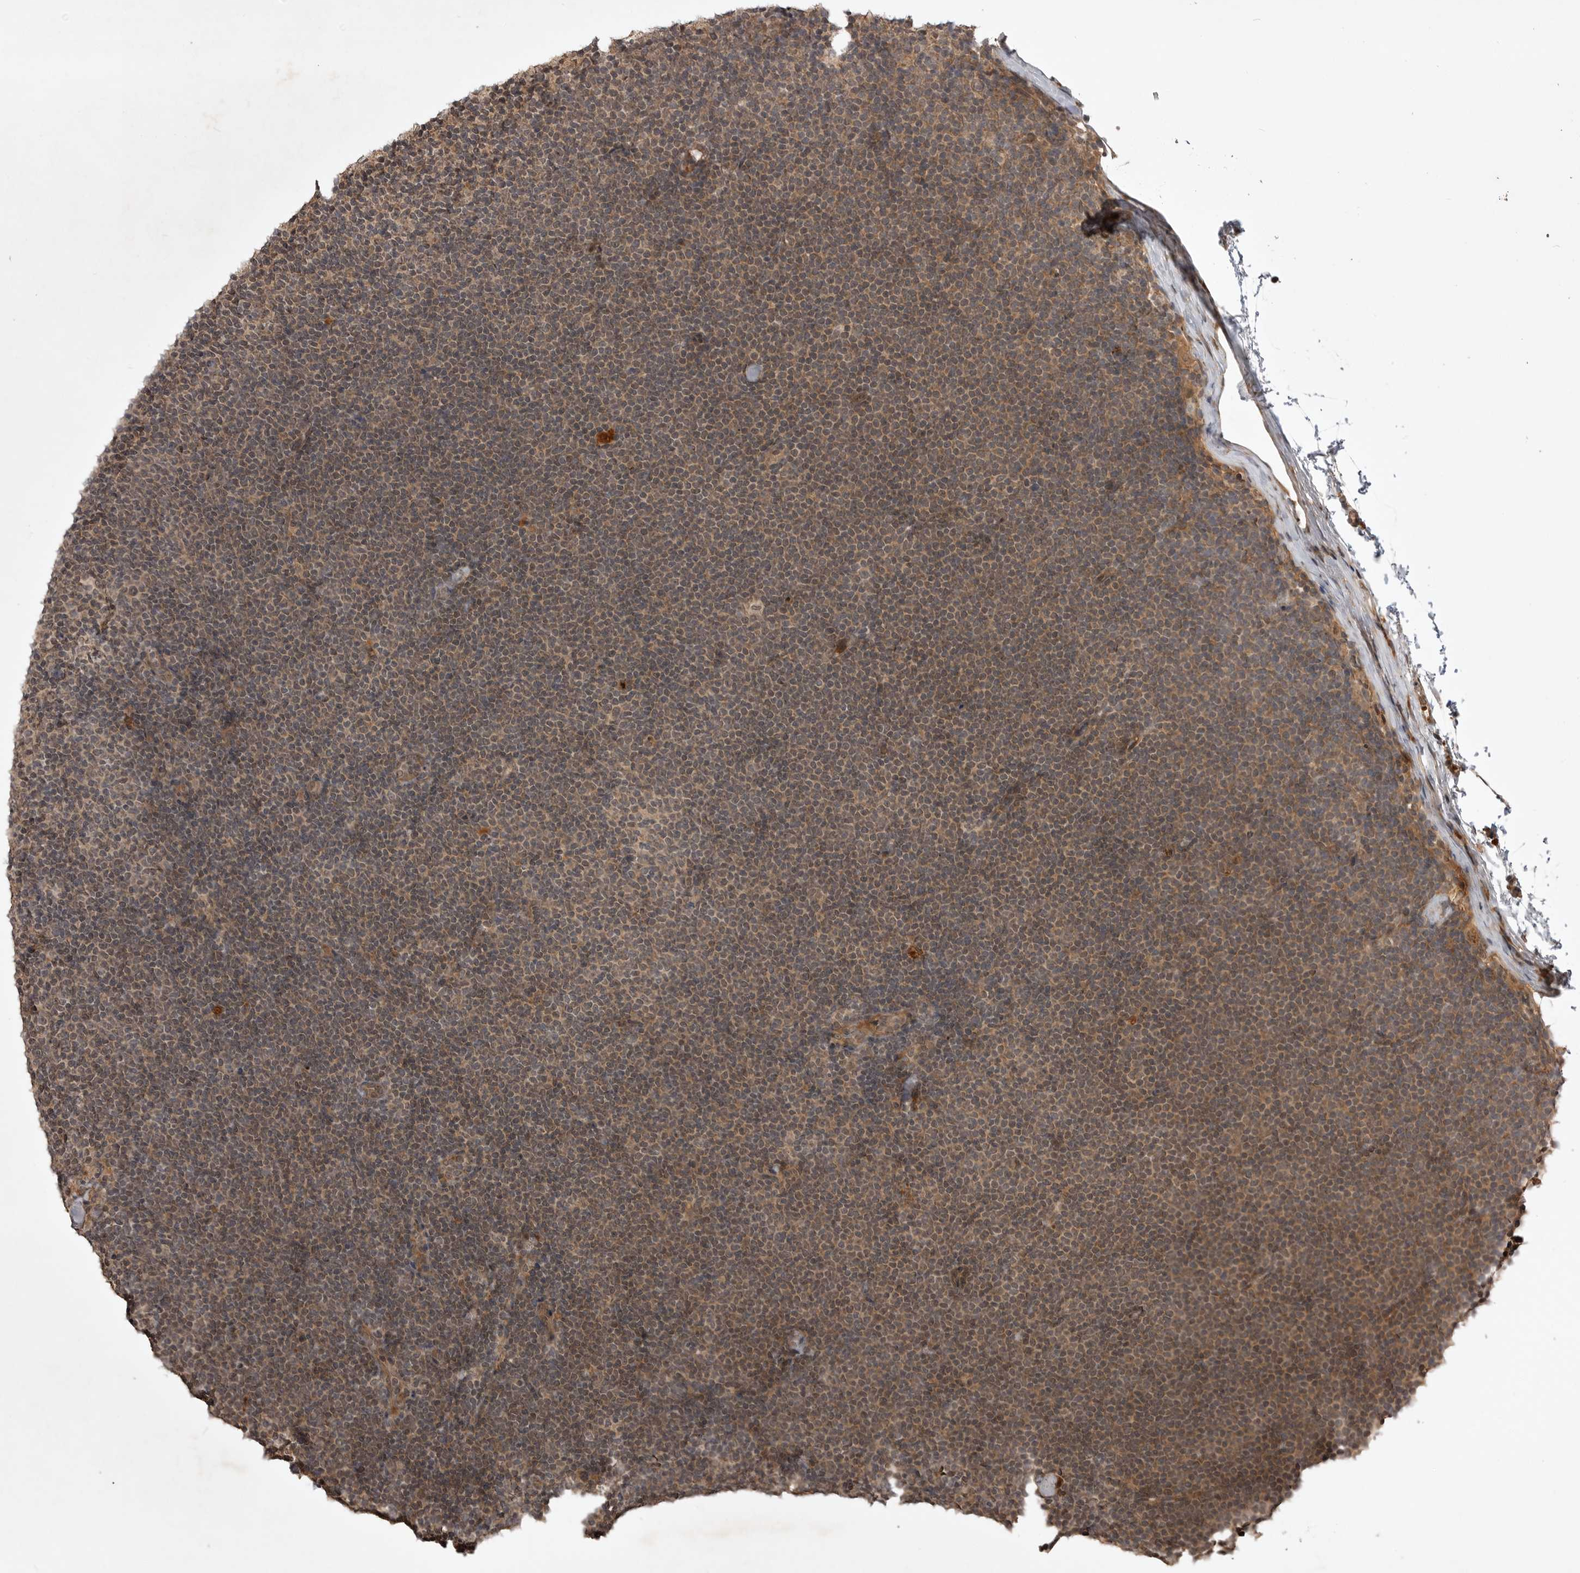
{"staining": {"intensity": "weak", "quantity": ">75%", "location": "cytoplasmic/membranous,nuclear"}, "tissue": "lymphoma", "cell_type": "Tumor cells", "image_type": "cancer", "snomed": [{"axis": "morphology", "description": "Malignant lymphoma, non-Hodgkin's type, Low grade"}, {"axis": "topography", "description": "Lymph node"}], "caption": "A photomicrograph of lymphoma stained for a protein reveals weak cytoplasmic/membranous and nuclear brown staining in tumor cells.", "gene": "AKAP7", "patient": {"sex": "female", "age": 53}}